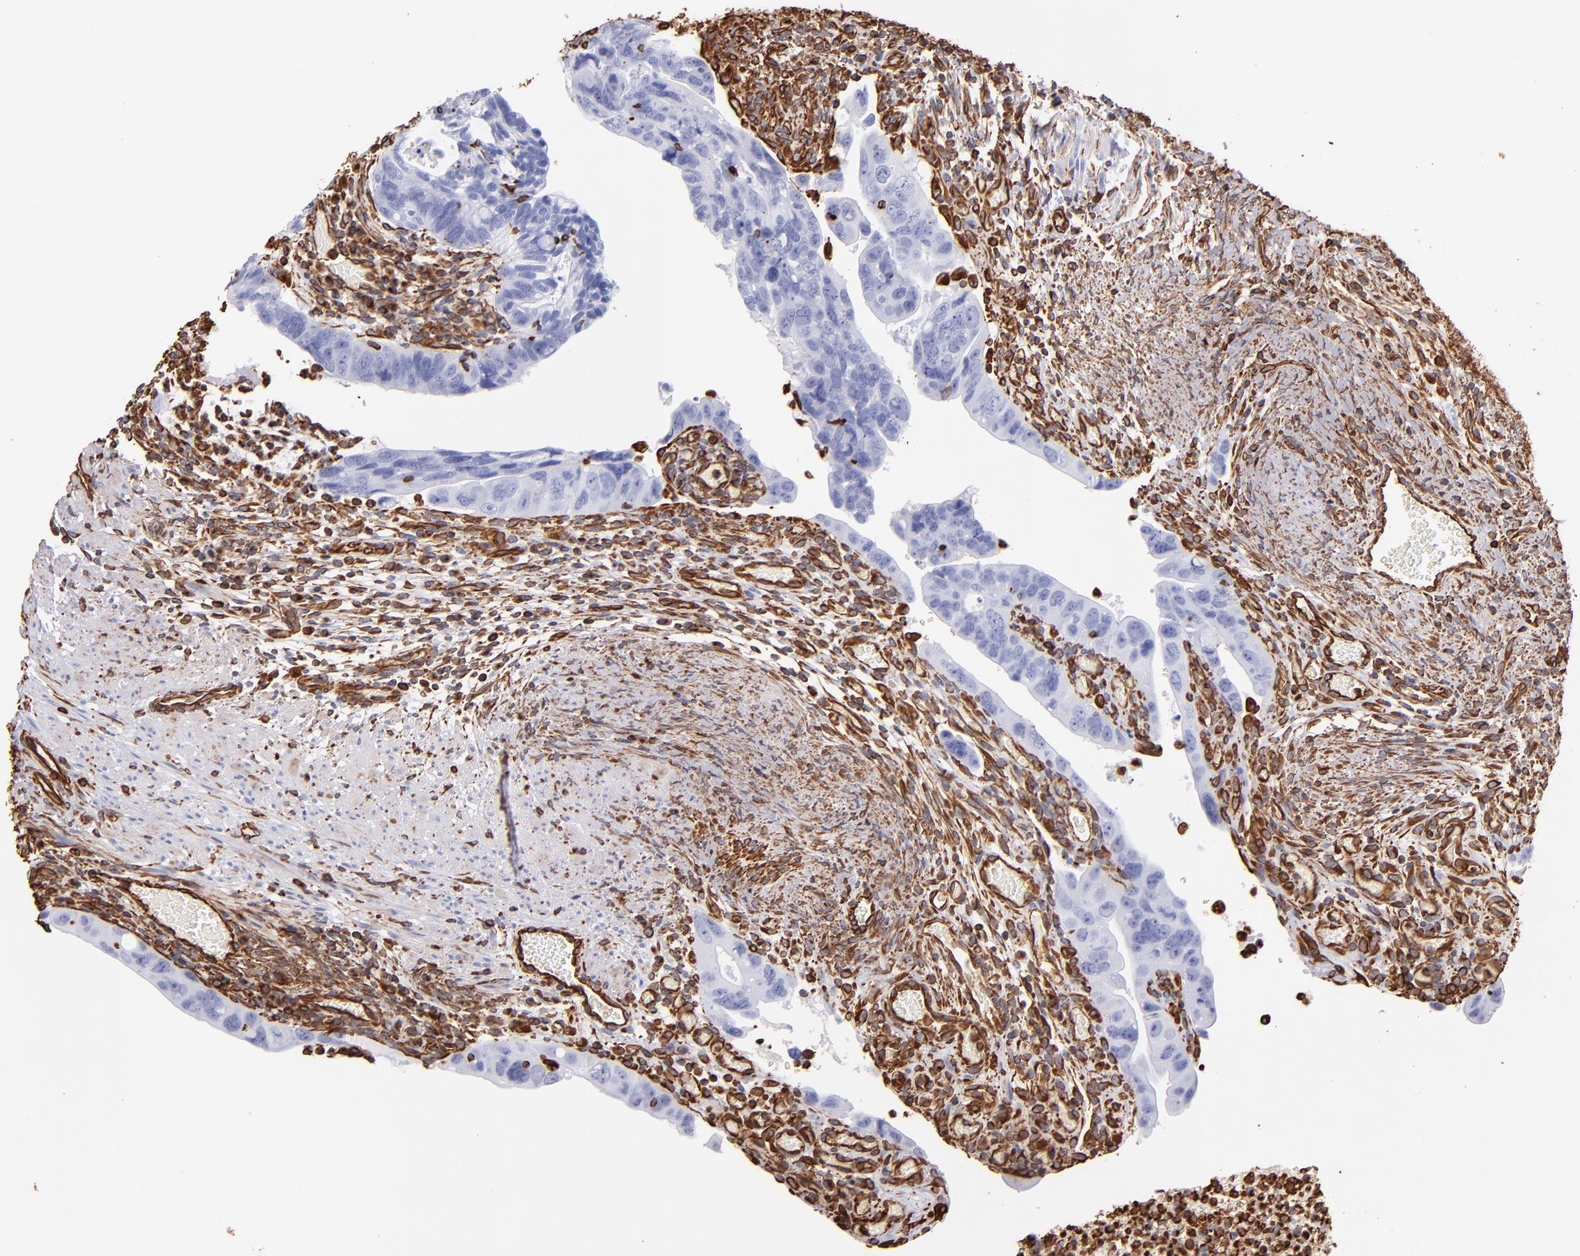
{"staining": {"intensity": "negative", "quantity": "none", "location": "none"}, "tissue": "colorectal cancer", "cell_type": "Tumor cells", "image_type": "cancer", "snomed": [{"axis": "morphology", "description": "Adenocarcinoma, NOS"}, {"axis": "topography", "description": "Rectum"}], "caption": "This is an immunohistochemistry (IHC) photomicrograph of human adenocarcinoma (colorectal). There is no positivity in tumor cells.", "gene": "VIM", "patient": {"sex": "male", "age": 53}}